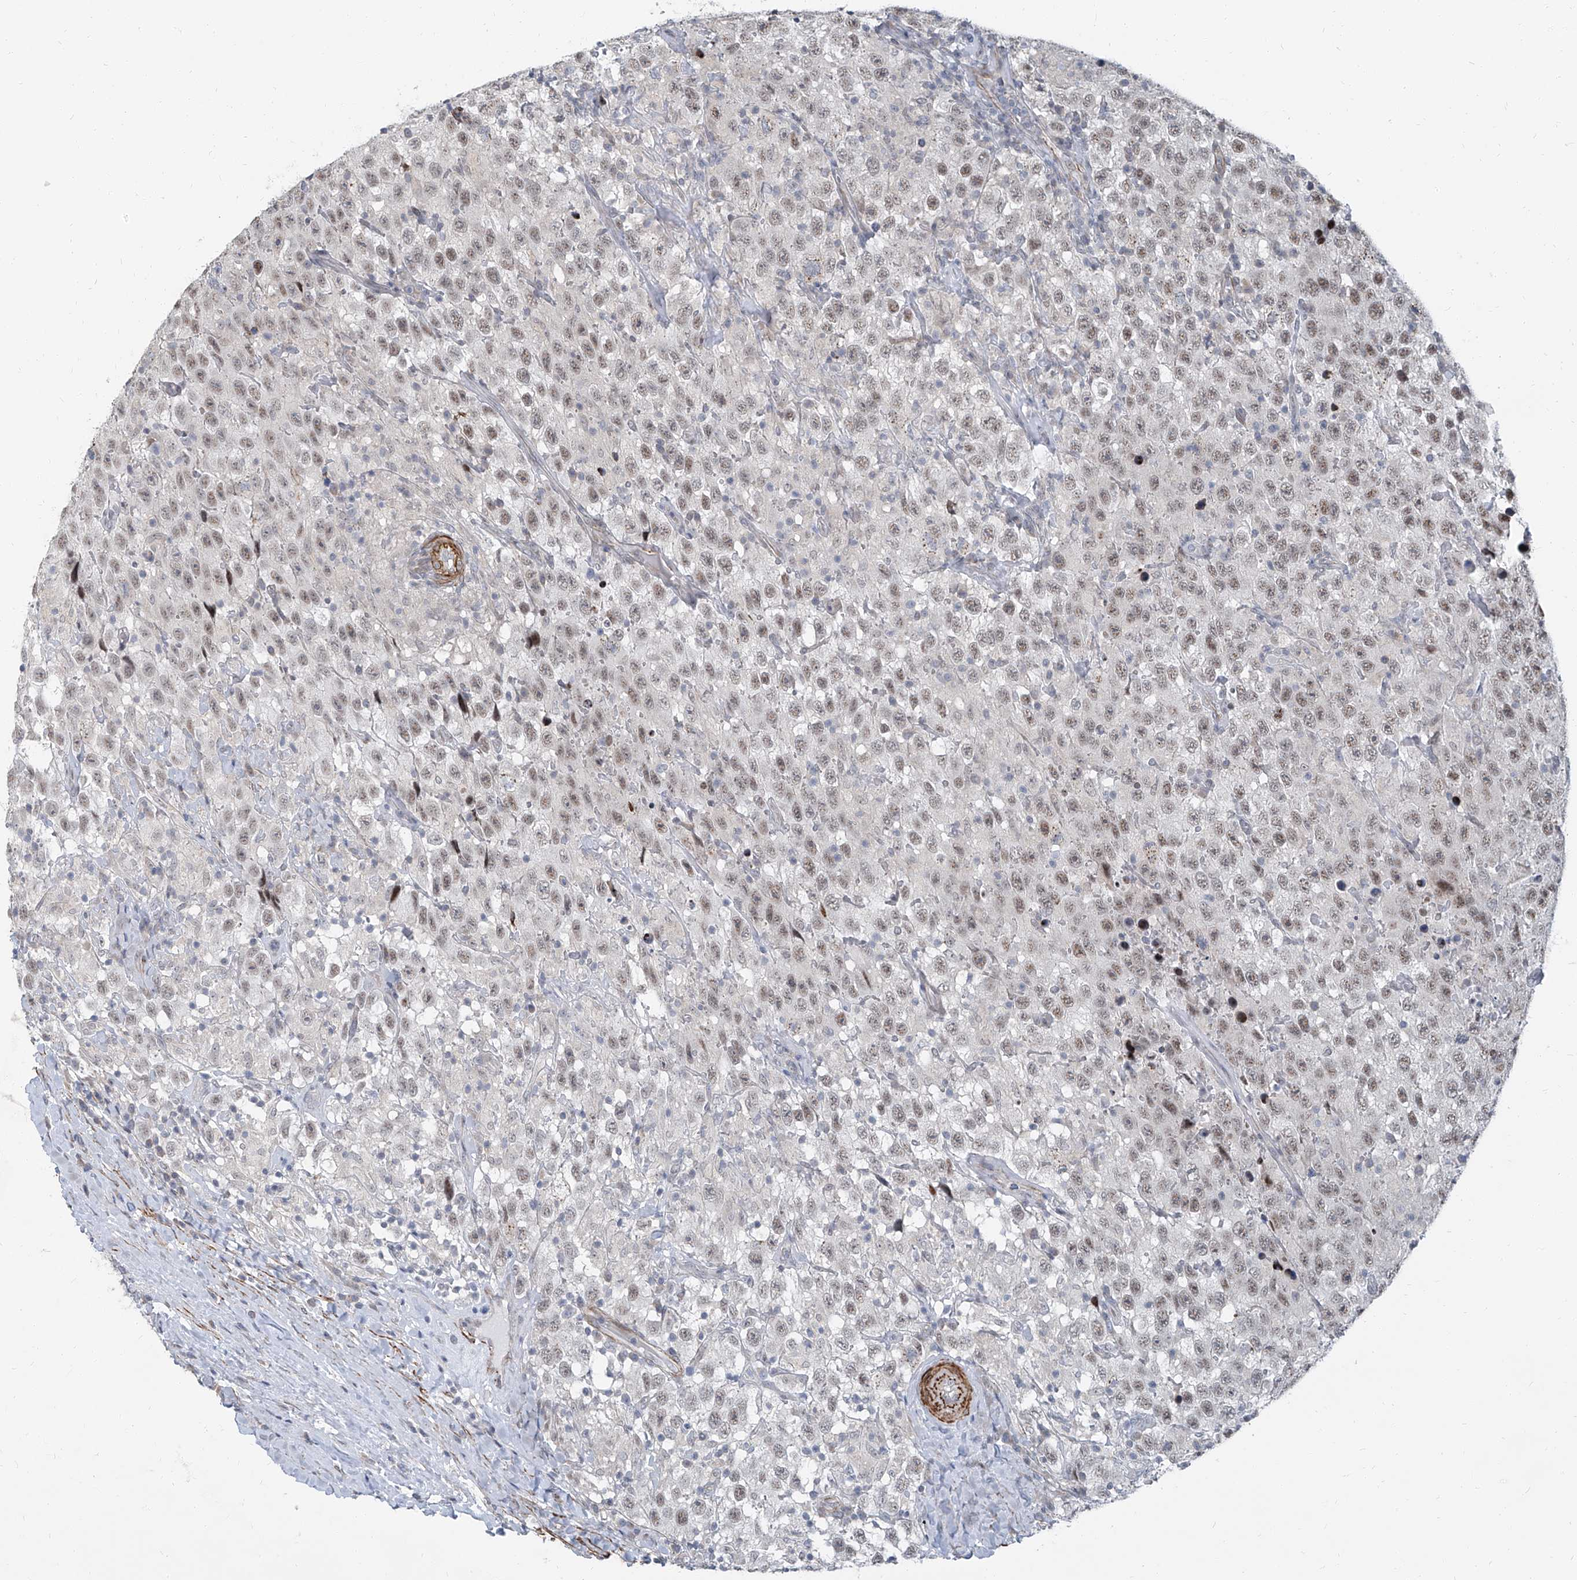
{"staining": {"intensity": "weak", "quantity": "25%-75%", "location": "nuclear"}, "tissue": "testis cancer", "cell_type": "Tumor cells", "image_type": "cancer", "snomed": [{"axis": "morphology", "description": "Seminoma, NOS"}, {"axis": "topography", "description": "Testis"}], "caption": "Testis cancer stained with a brown dye reveals weak nuclear positive expression in approximately 25%-75% of tumor cells.", "gene": "TXLNB", "patient": {"sex": "male", "age": 41}}